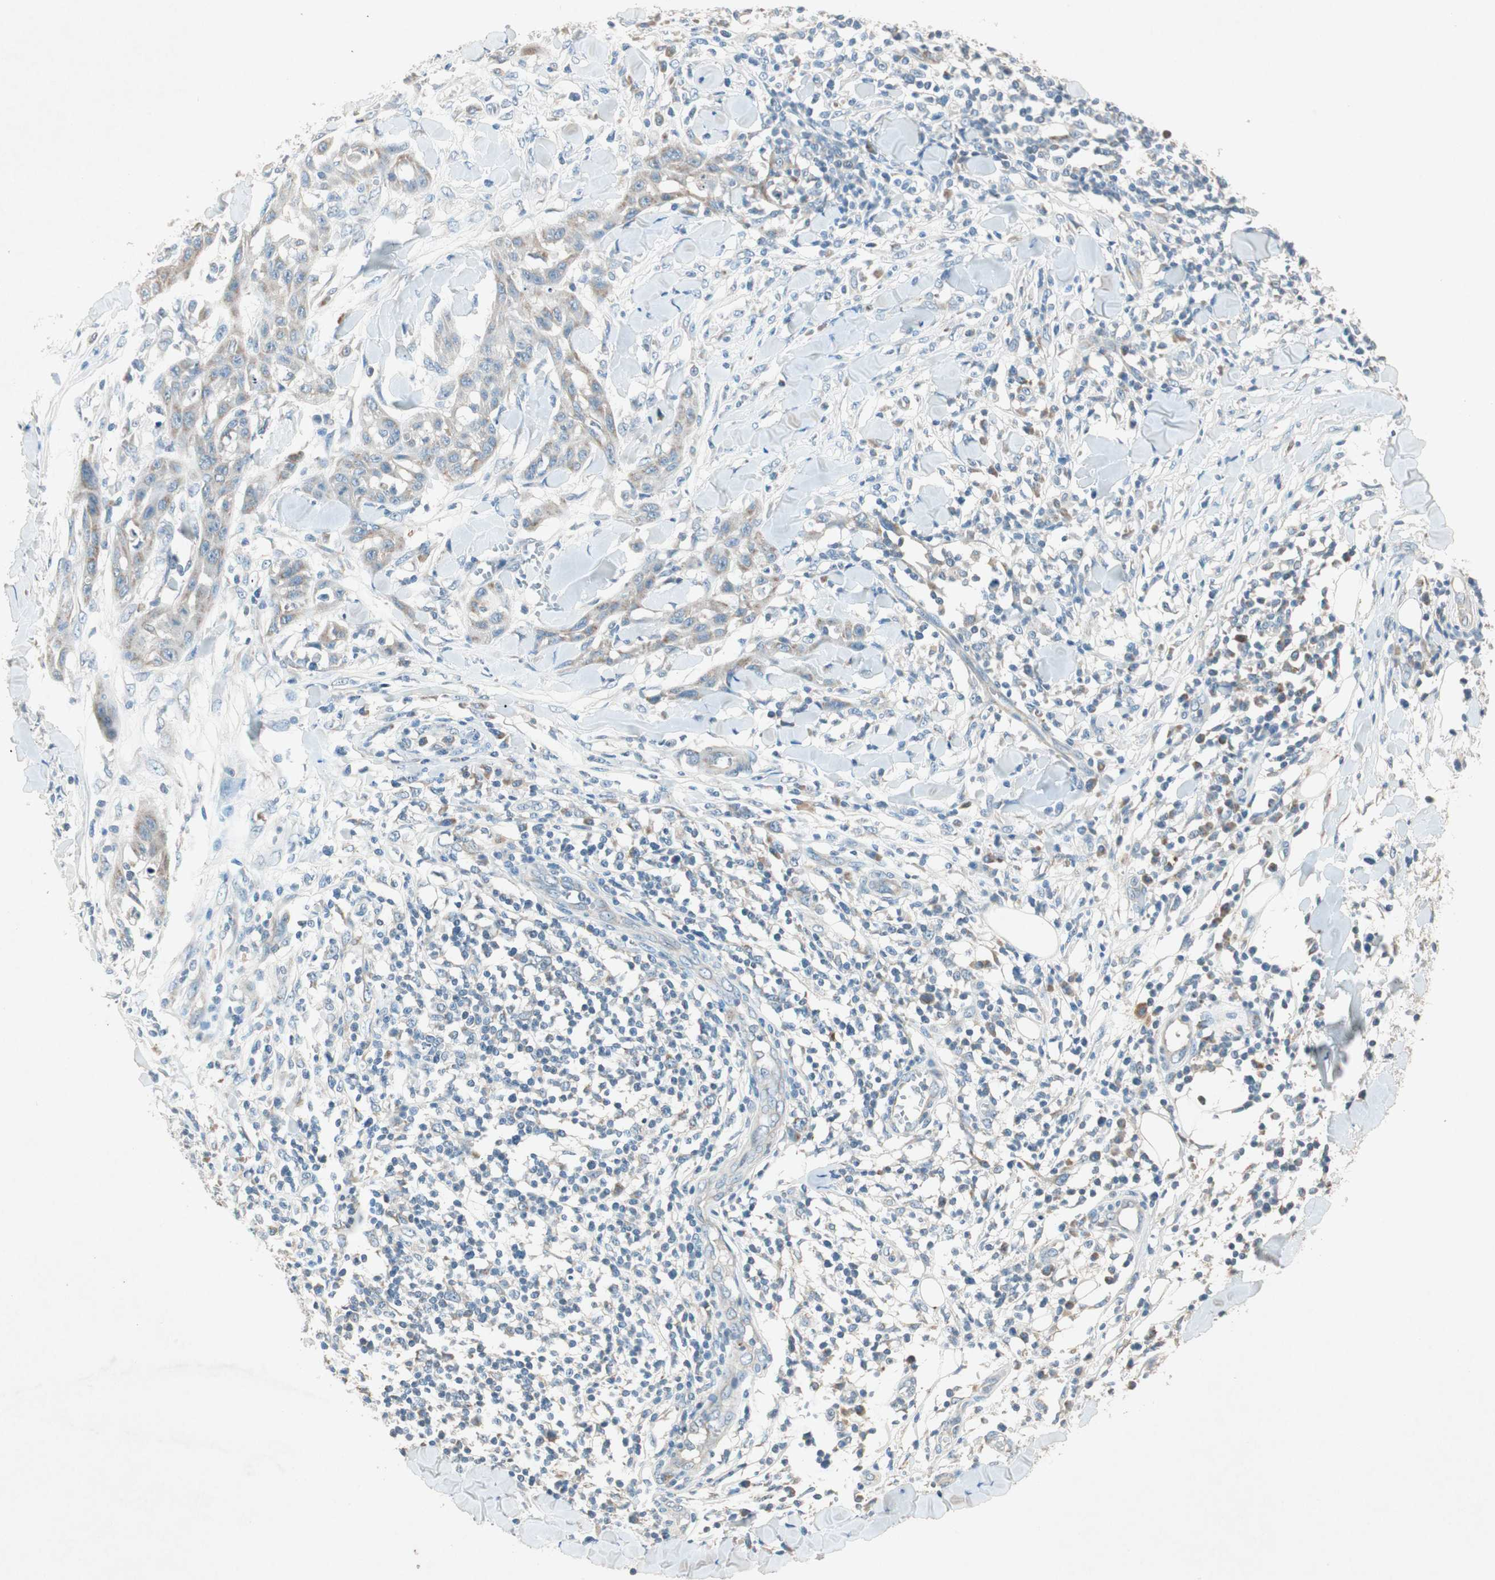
{"staining": {"intensity": "weak", "quantity": "<25%", "location": "cytoplasmic/membranous"}, "tissue": "skin cancer", "cell_type": "Tumor cells", "image_type": "cancer", "snomed": [{"axis": "morphology", "description": "Squamous cell carcinoma, NOS"}, {"axis": "topography", "description": "Skin"}], "caption": "Immunohistochemical staining of skin cancer reveals no significant staining in tumor cells. Nuclei are stained in blue.", "gene": "NKAIN1", "patient": {"sex": "male", "age": 24}}